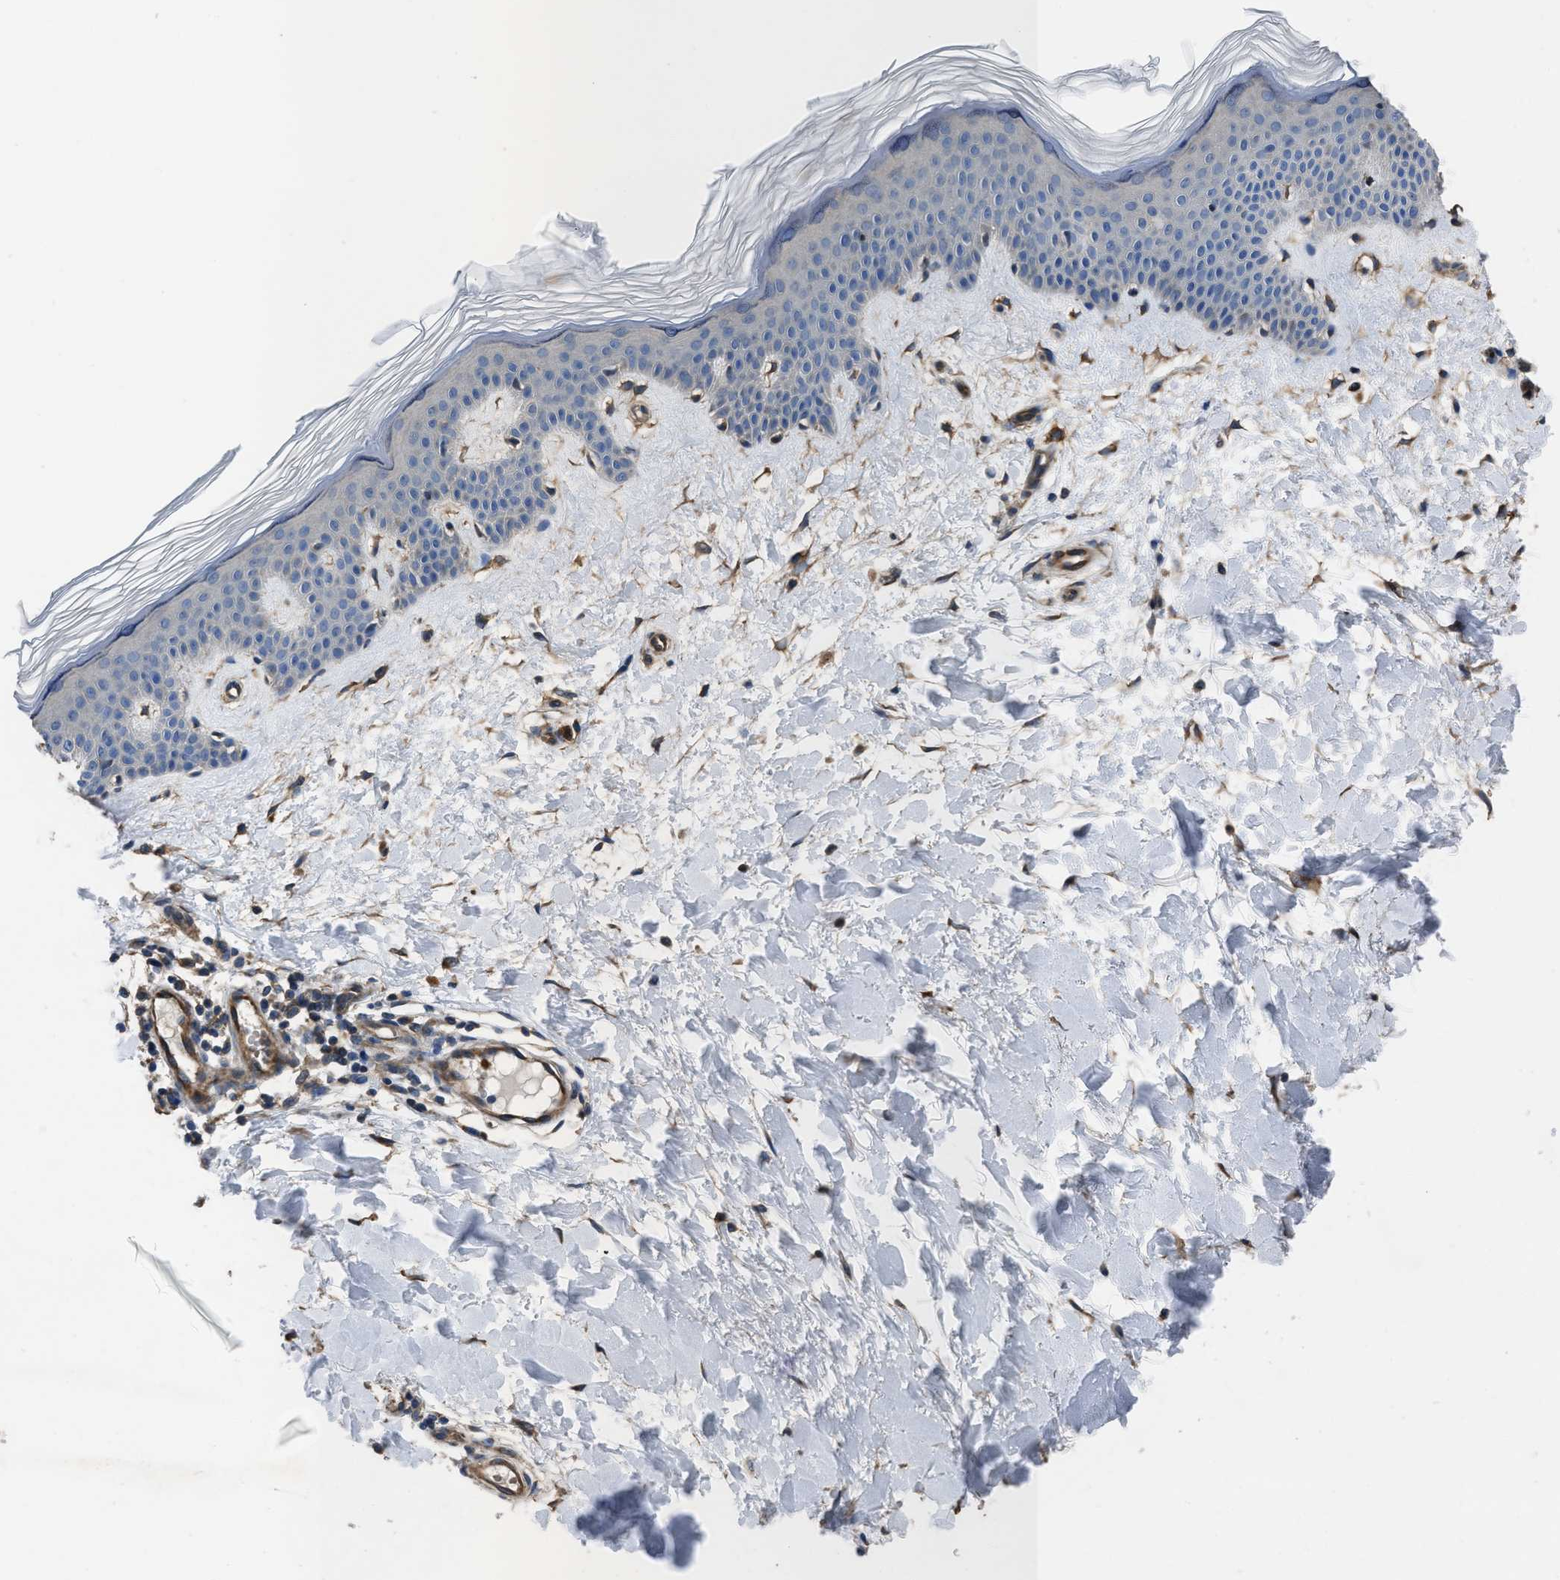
{"staining": {"intensity": "moderate", "quantity": ">75%", "location": "cytoplasmic/membranous"}, "tissue": "skin", "cell_type": "Fibroblasts", "image_type": "normal", "snomed": [{"axis": "morphology", "description": "Normal tissue, NOS"}, {"axis": "morphology", "description": "Malignant melanoma, Metastatic site"}, {"axis": "topography", "description": "Skin"}], "caption": "This histopathology image shows IHC staining of unremarkable skin, with medium moderate cytoplasmic/membranous staining in about >75% of fibroblasts.", "gene": "ANGPT1", "patient": {"sex": "male", "age": 41}}